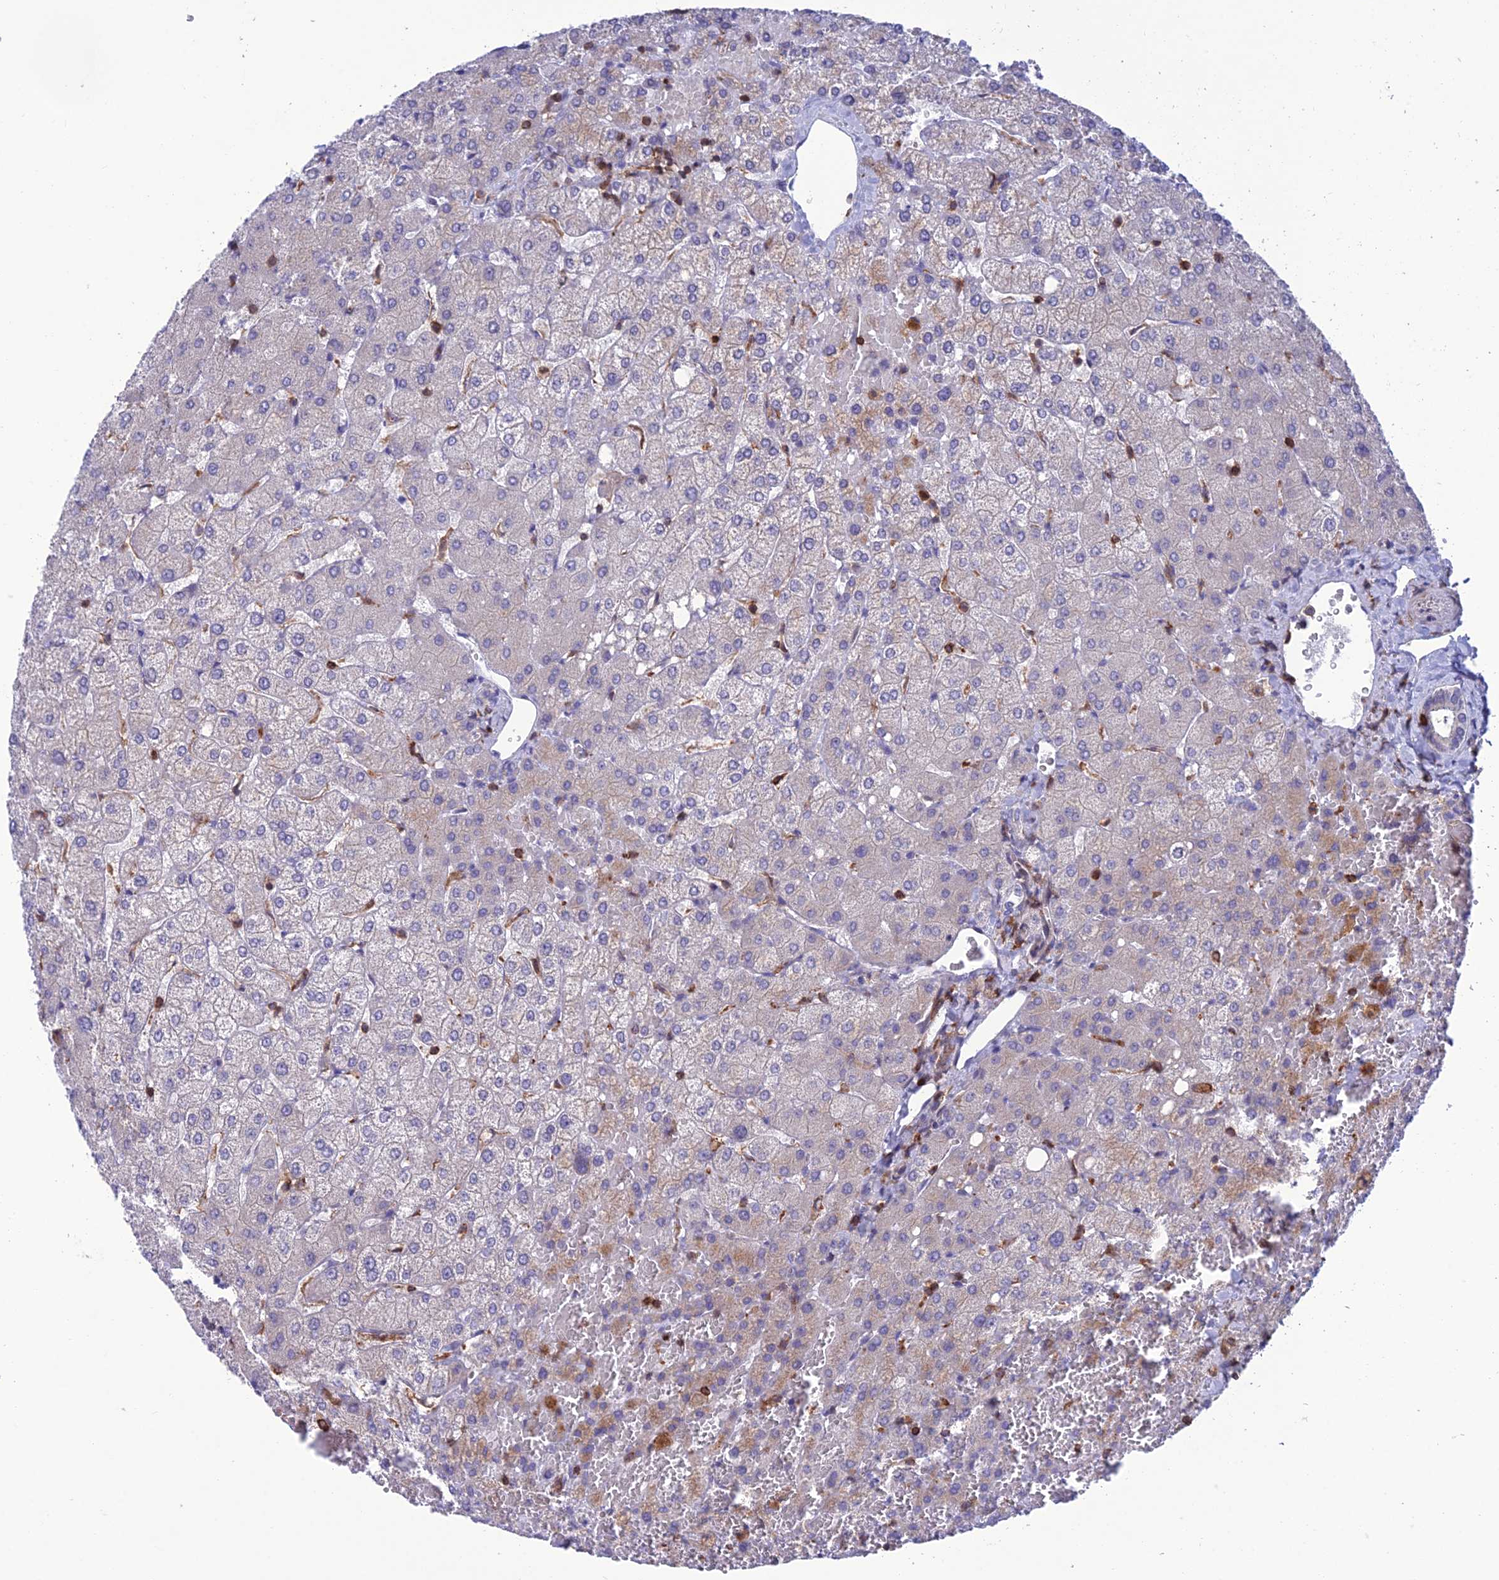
{"staining": {"intensity": "negative", "quantity": "none", "location": "none"}, "tissue": "liver", "cell_type": "Cholangiocytes", "image_type": "normal", "snomed": [{"axis": "morphology", "description": "Normal tissue, NOS"}, {"axis": "topography", "description": "Liver"}], "caption": "An IHC histopathology image of unremarkable liver is shown. There is no staining in cholangiocytes of liver.", "gene": "FAM76A", "patient": {"sex": "female", "age": 54}}